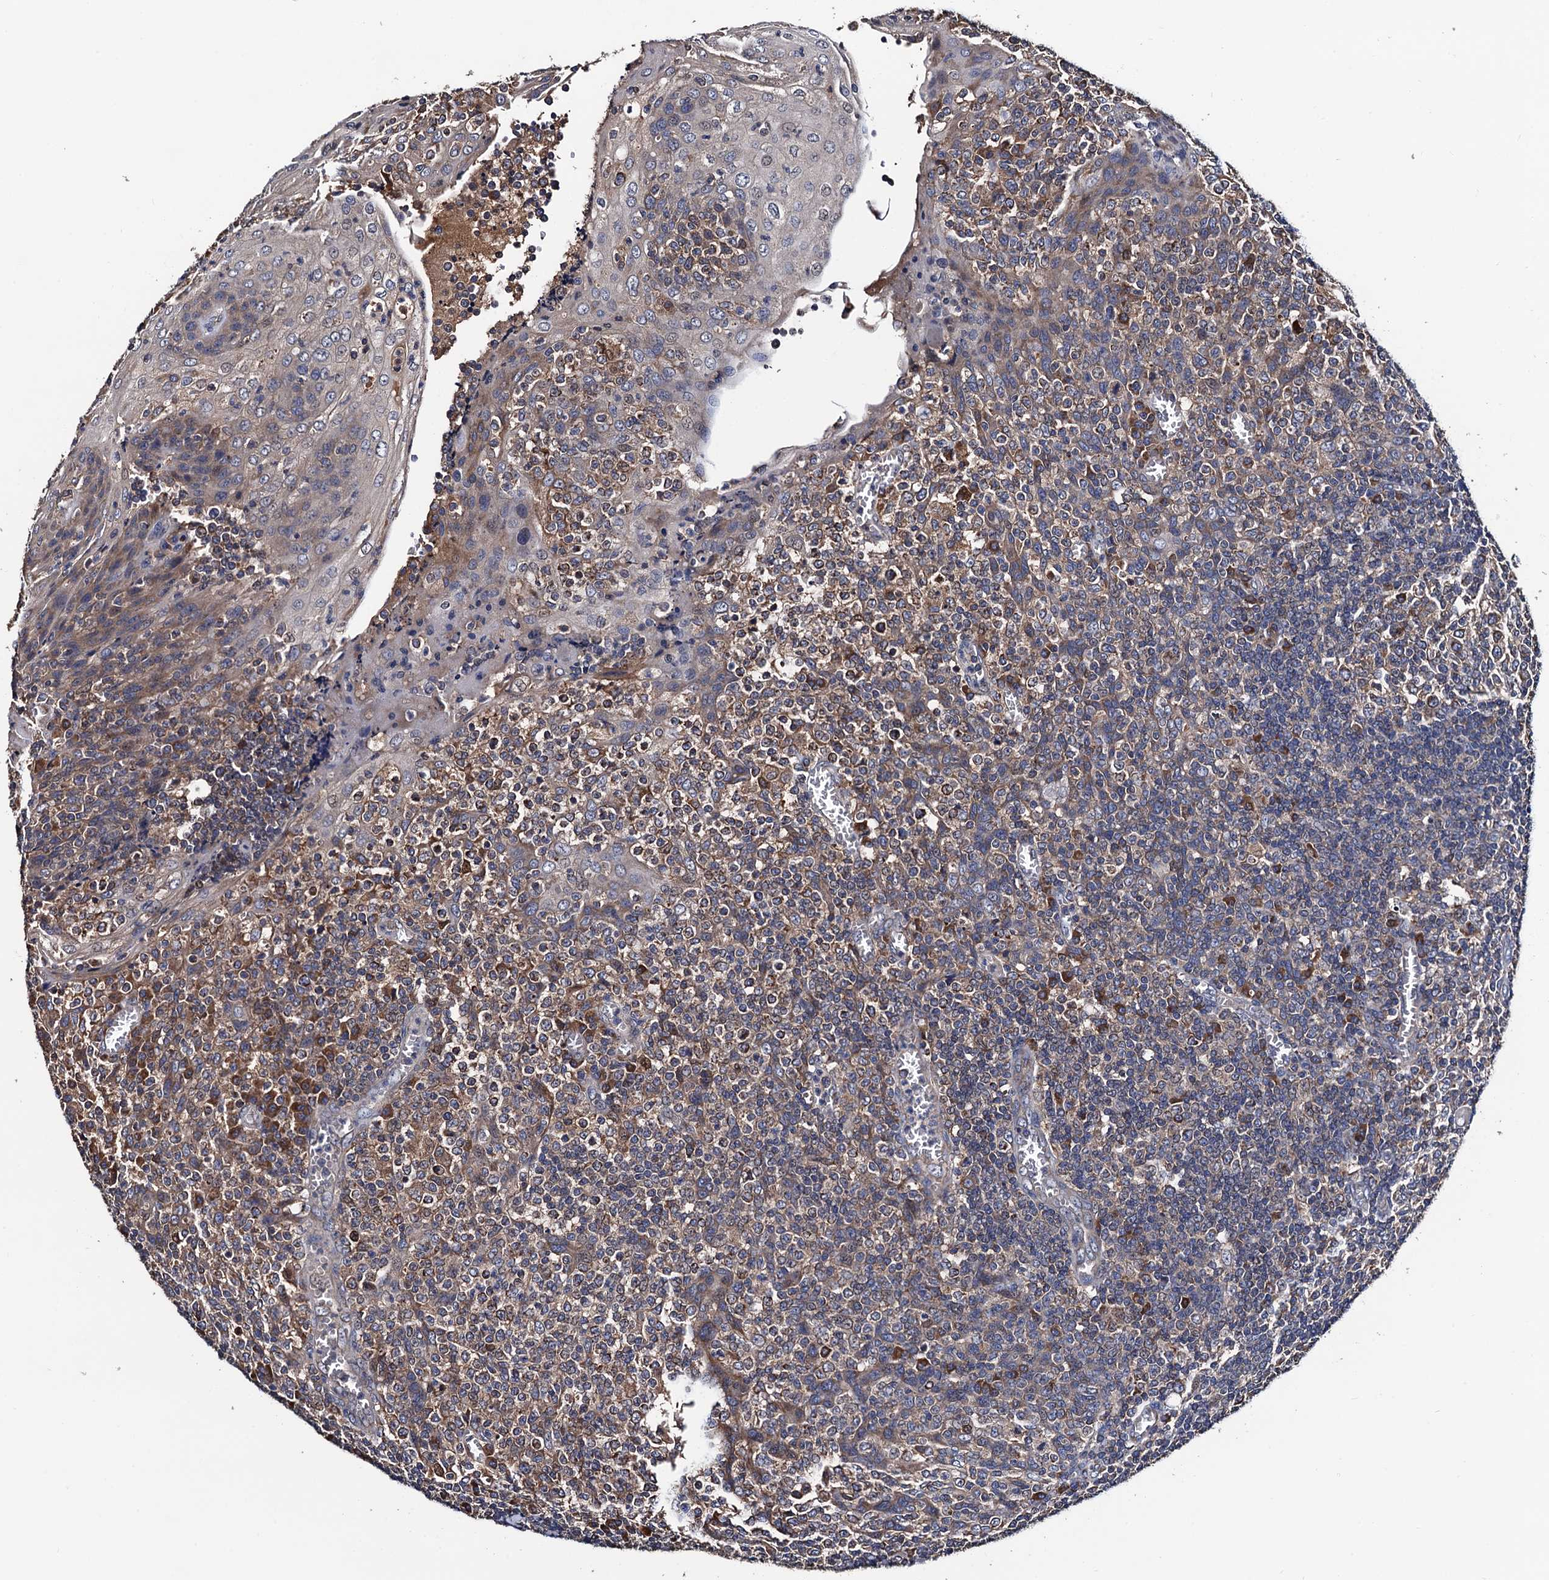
{"staining": {"intensity": "moderate", "quantity": "<25%", "location": "cytoplasmic/membranous"}, "tissue": "tonsil", "cell_type": "Germinal center cells", "image_type": "normal", "snomed": [{"axis": "morphology", "description": "Normal tissue, NOS"}, {"axis": "topography", "description": "Tonsil"}], "caption": "An IHC micrograph of unremarkable tissue is shown. Protein staining in brown shows moderate cytoplasmic/membranous positivity in tonsil within germinal center cells.", "gene": "RGS11", "patient": {"sex": "female", "age": 19}}